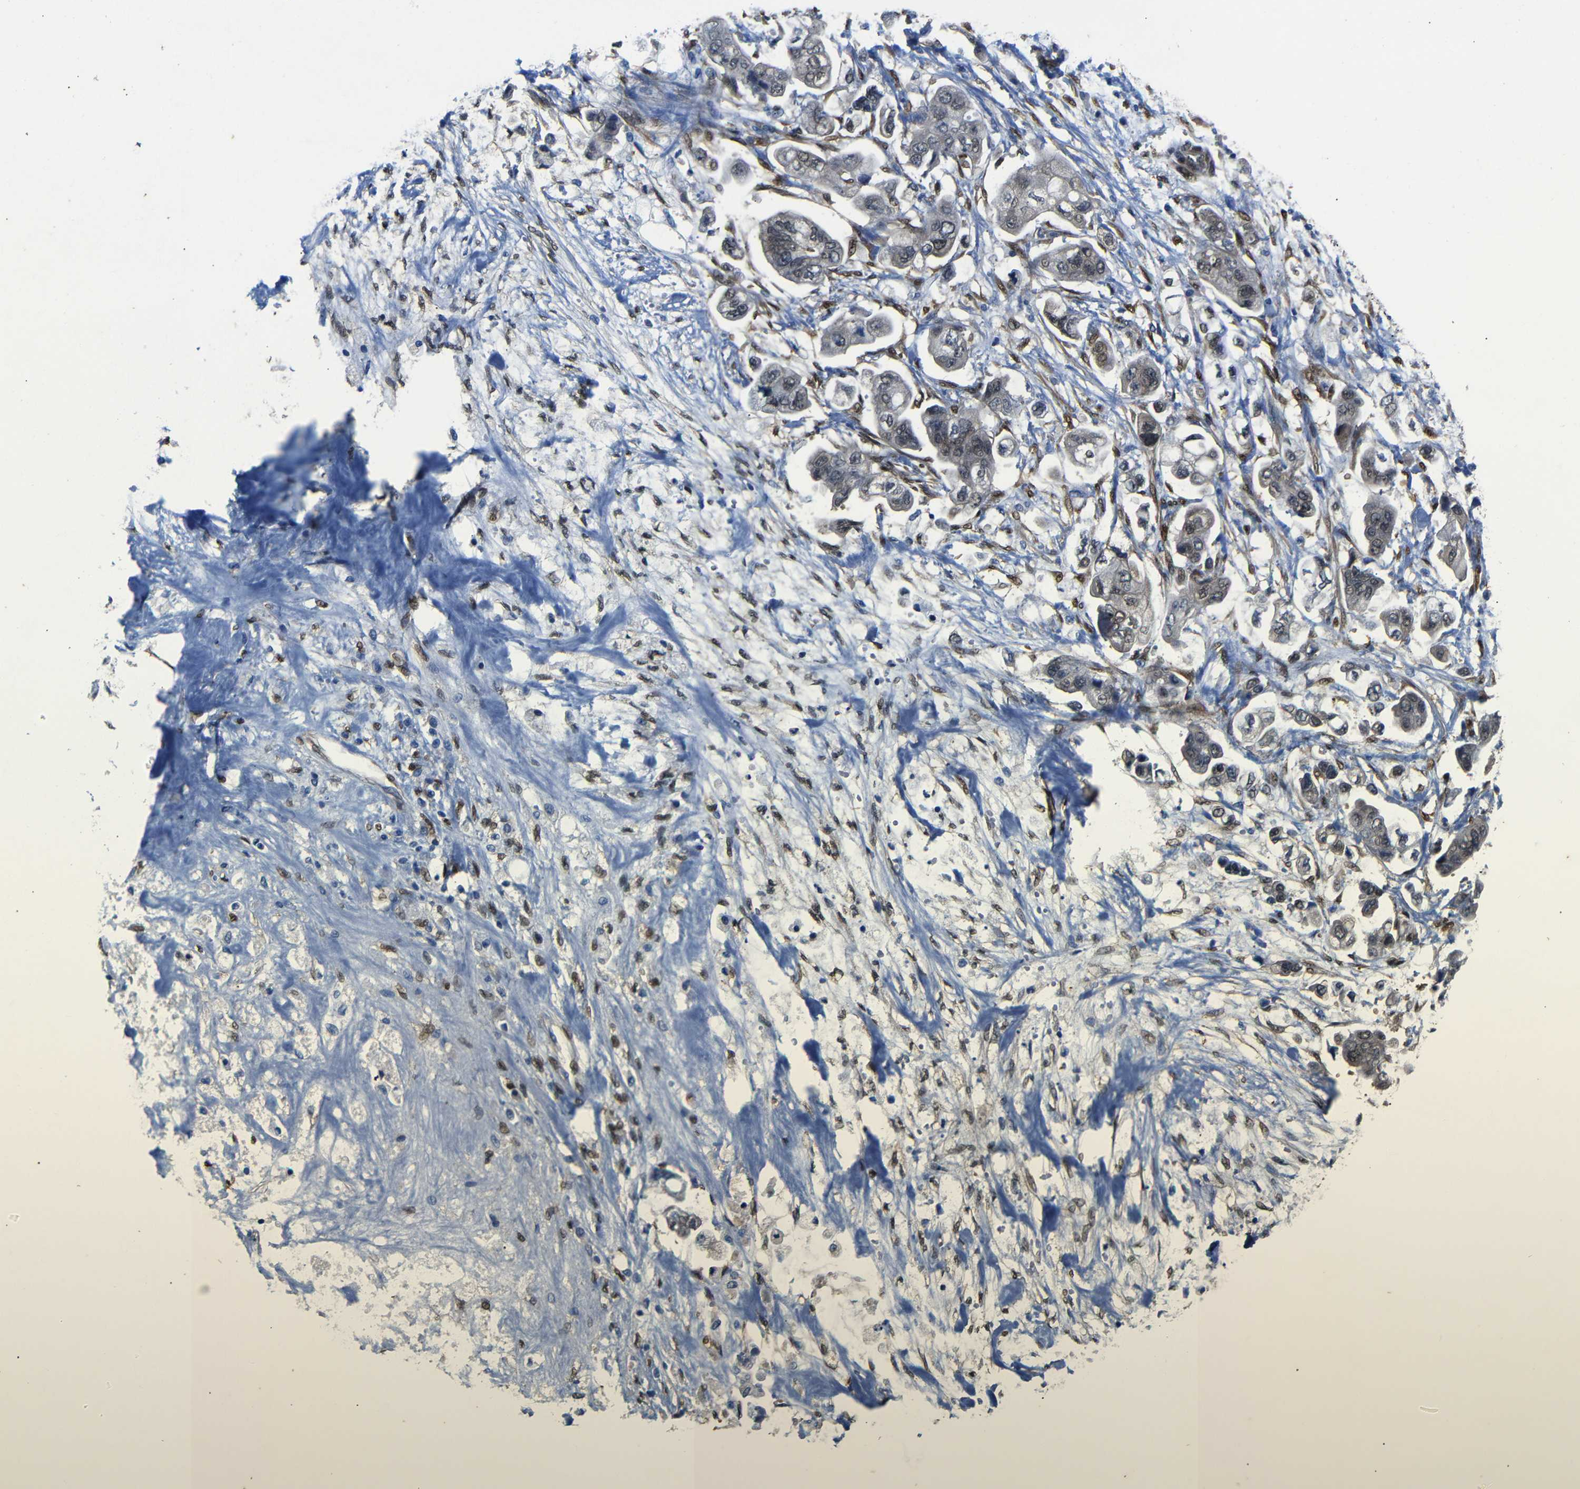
{"staining": {"intensity": "weak", "quantity": "<25%", "location": "cytoplasmic/membranous,nuclear"}, "tissue": "stomach cancer", "cell_type": "Tumor cells", "image_type": "cancer", "snomed": [{"axis": "morphology", "description": "Adenocarcinoma, NOS"}, {"axis": "topography", "description": "Stomach"}], "caption": "The IHC image has no significant positivity in tumor cells of stomach cancer (adenocarcinoma) tissue.", "gene": "YAP1", "patient": {"sex": "male", "age": 62}}